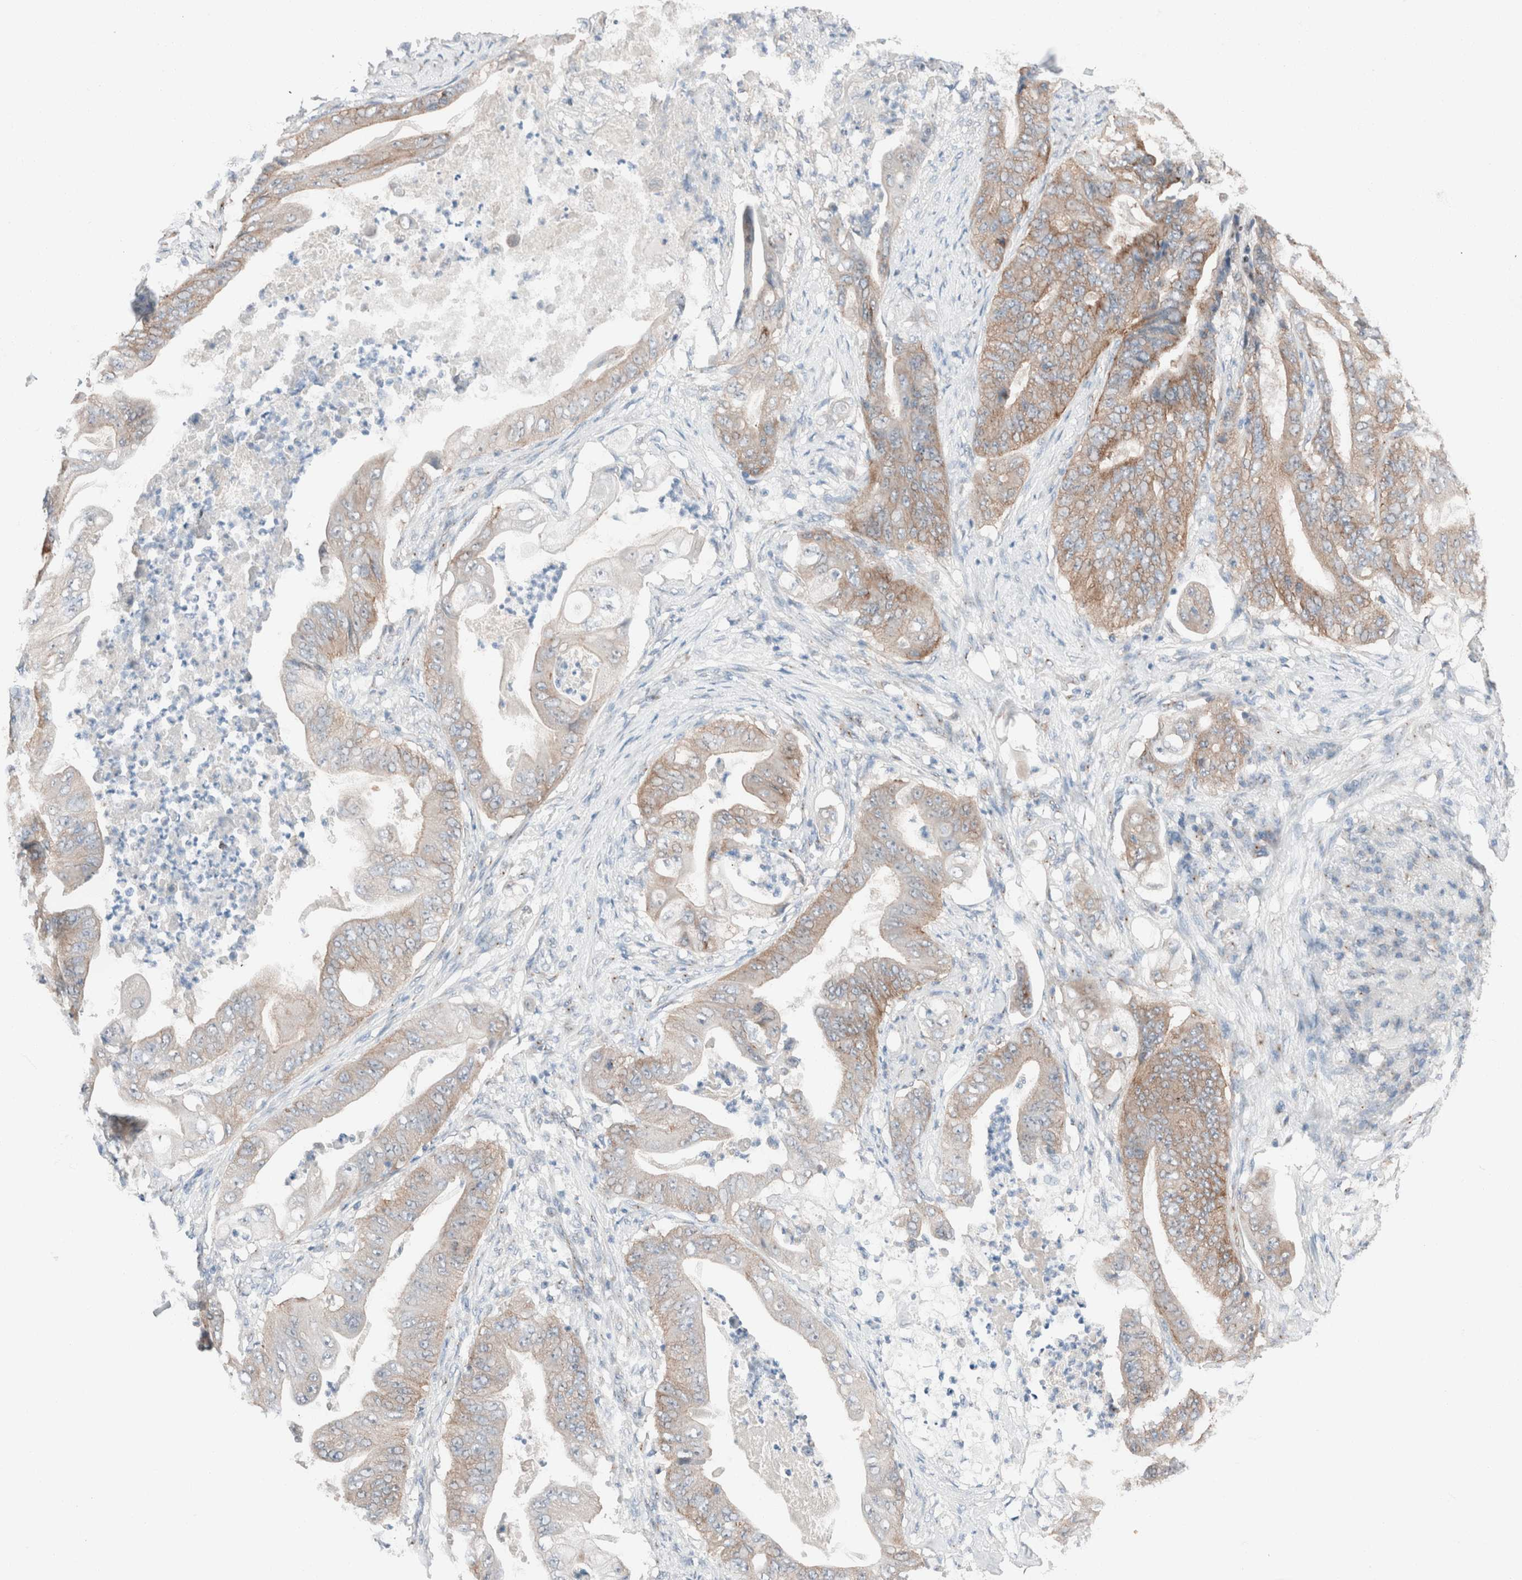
{"staining": {"intensity": "moderate", "quantity": ">75%", "location": "cytoplasmic/membranous"}, "tissue": "stomach cancer", "cell_type": "Tumor cells", "image_type": "cancer", "snomed": [{"axis": "morphology", "description": "Adenocarcinoma, NOS"}, {"axis": "topography", "description": "Stomach"}], "caption": "Immunohistochemistry (IHC) photomicrograph of stomach adenocarcinoma stained for a protein (brown), which displays medium levels of moderate cytoplasmic/membranous staining in about >75% of tumor cells.", "gene": "CASC3", "patient": {"sex": "female", "age": 73}}